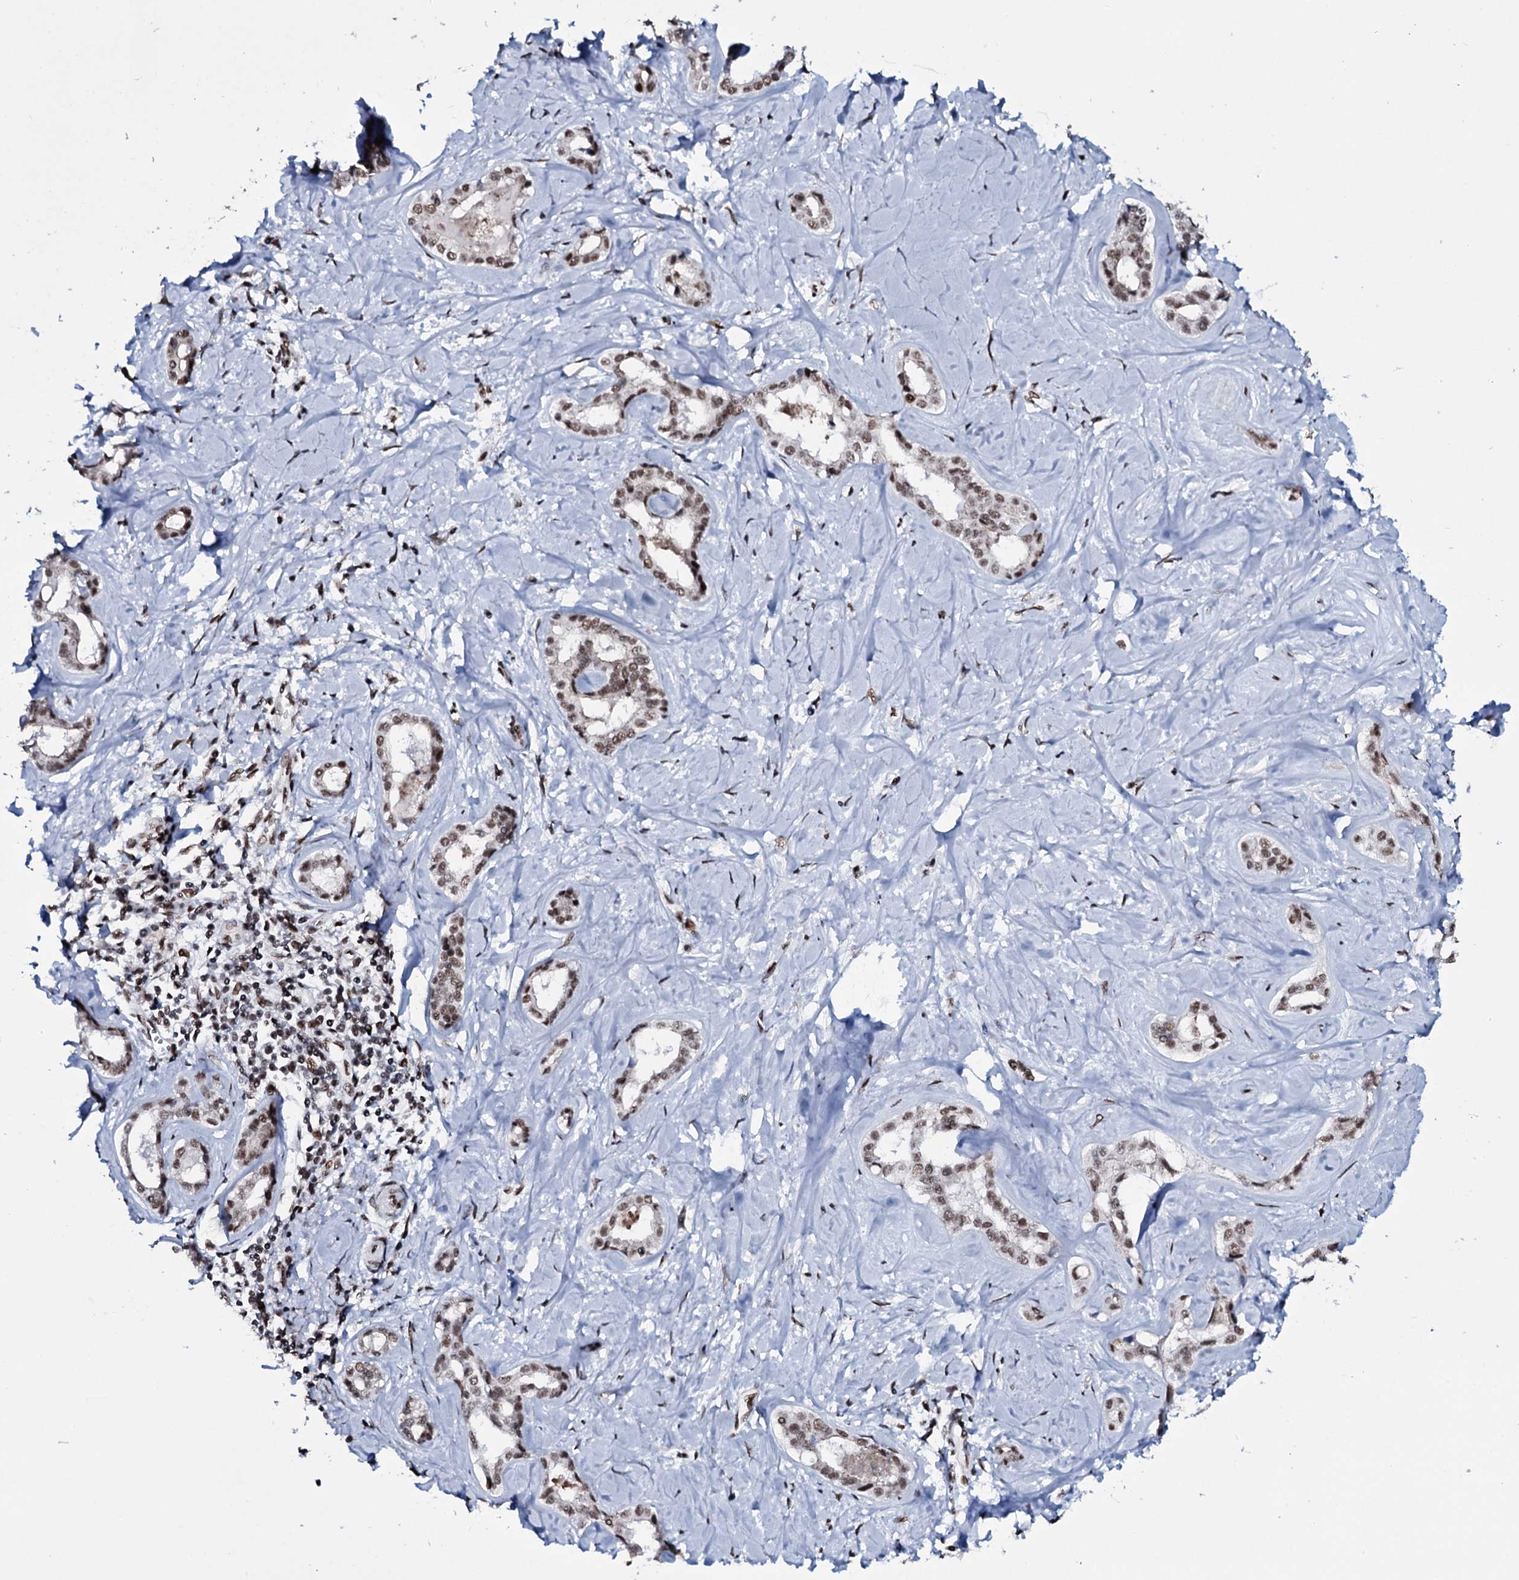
{"staining": {"intensity": "moderate", "quantity": ">75%", "location": "nuclear"}, "tissue": "liver cancer", "cell_type": "Tumor cells", "image_type": "cancer", "snomed": [{"axis": "morphology", "description": "Cholangiocarcinoma"}, {"axis": "topography", "description": "Liver"}], "caption": "Tumor cells display medium levels of moderate nuclear staining in about >75% of cells in liver cancer. The staining was performed using DAB (3,3'-diaminobenzidine) to visualize the protein expression in brown, while the nuclei were stained in blue with hematoxylin (Magnification: 20x).", "gene": "ZMIZ2", "patient": {"sex": "female", "age": 77}}